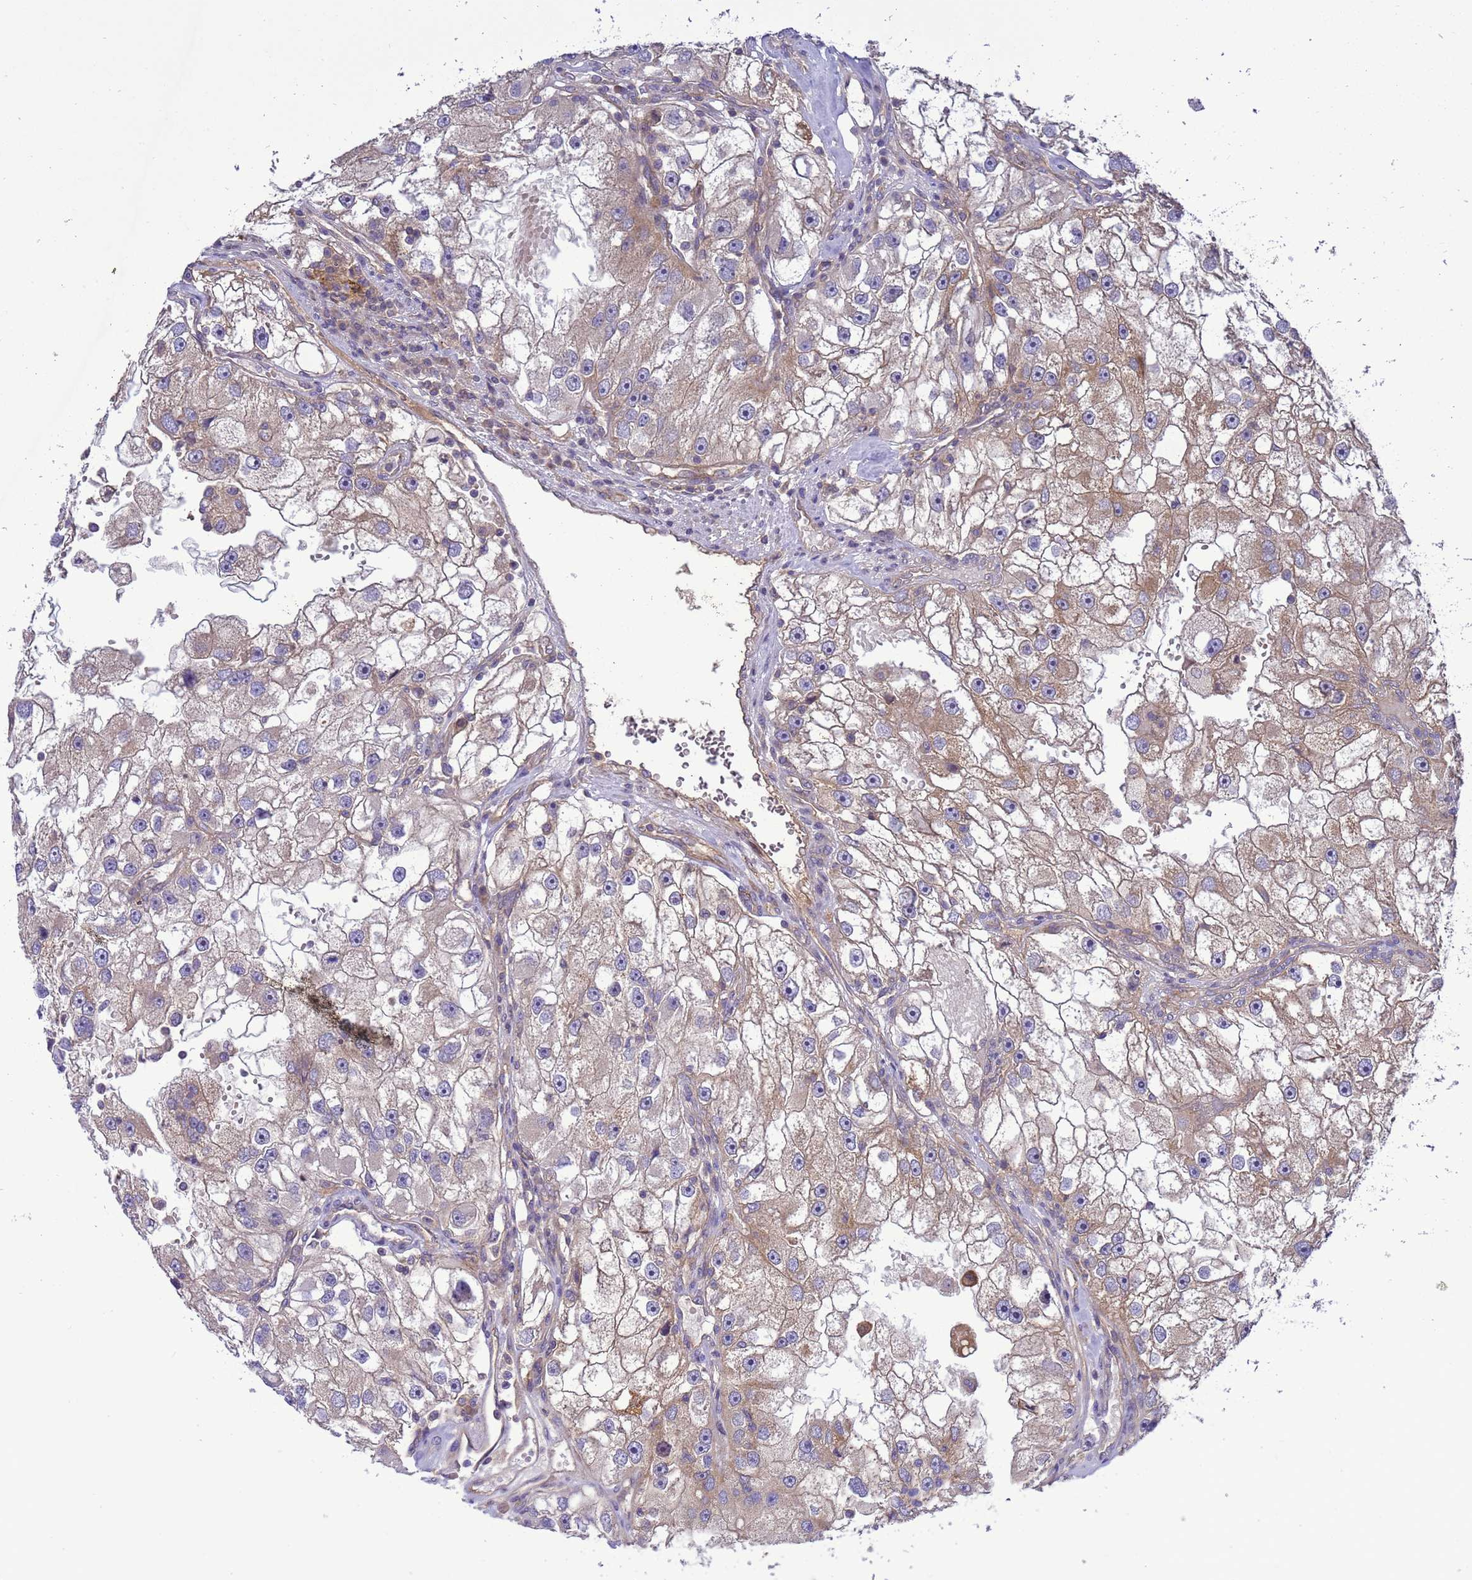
{"staining": {"intensity": "moderate", "quantity": "25%-75%", "location": "cytoplasmic/membranous"}, "tissue": "renal cancer", "cell_type": "Tumor cells", "image_type": "cancer", "snomed": [{"axis": "morphology", "description": "Adenocarcinoma, NOS"}, {"axis": "topography", "description": "Kidney"}], "caption": "Approximately 25%-75% of tumor cells in renal cancer demonstrate moderate cytoplasmic/membranous protein staining as visualized by brown immunohistochemical staining.", "gene": "SMCO3", "patient": {"sex": "male", "age": 63}}